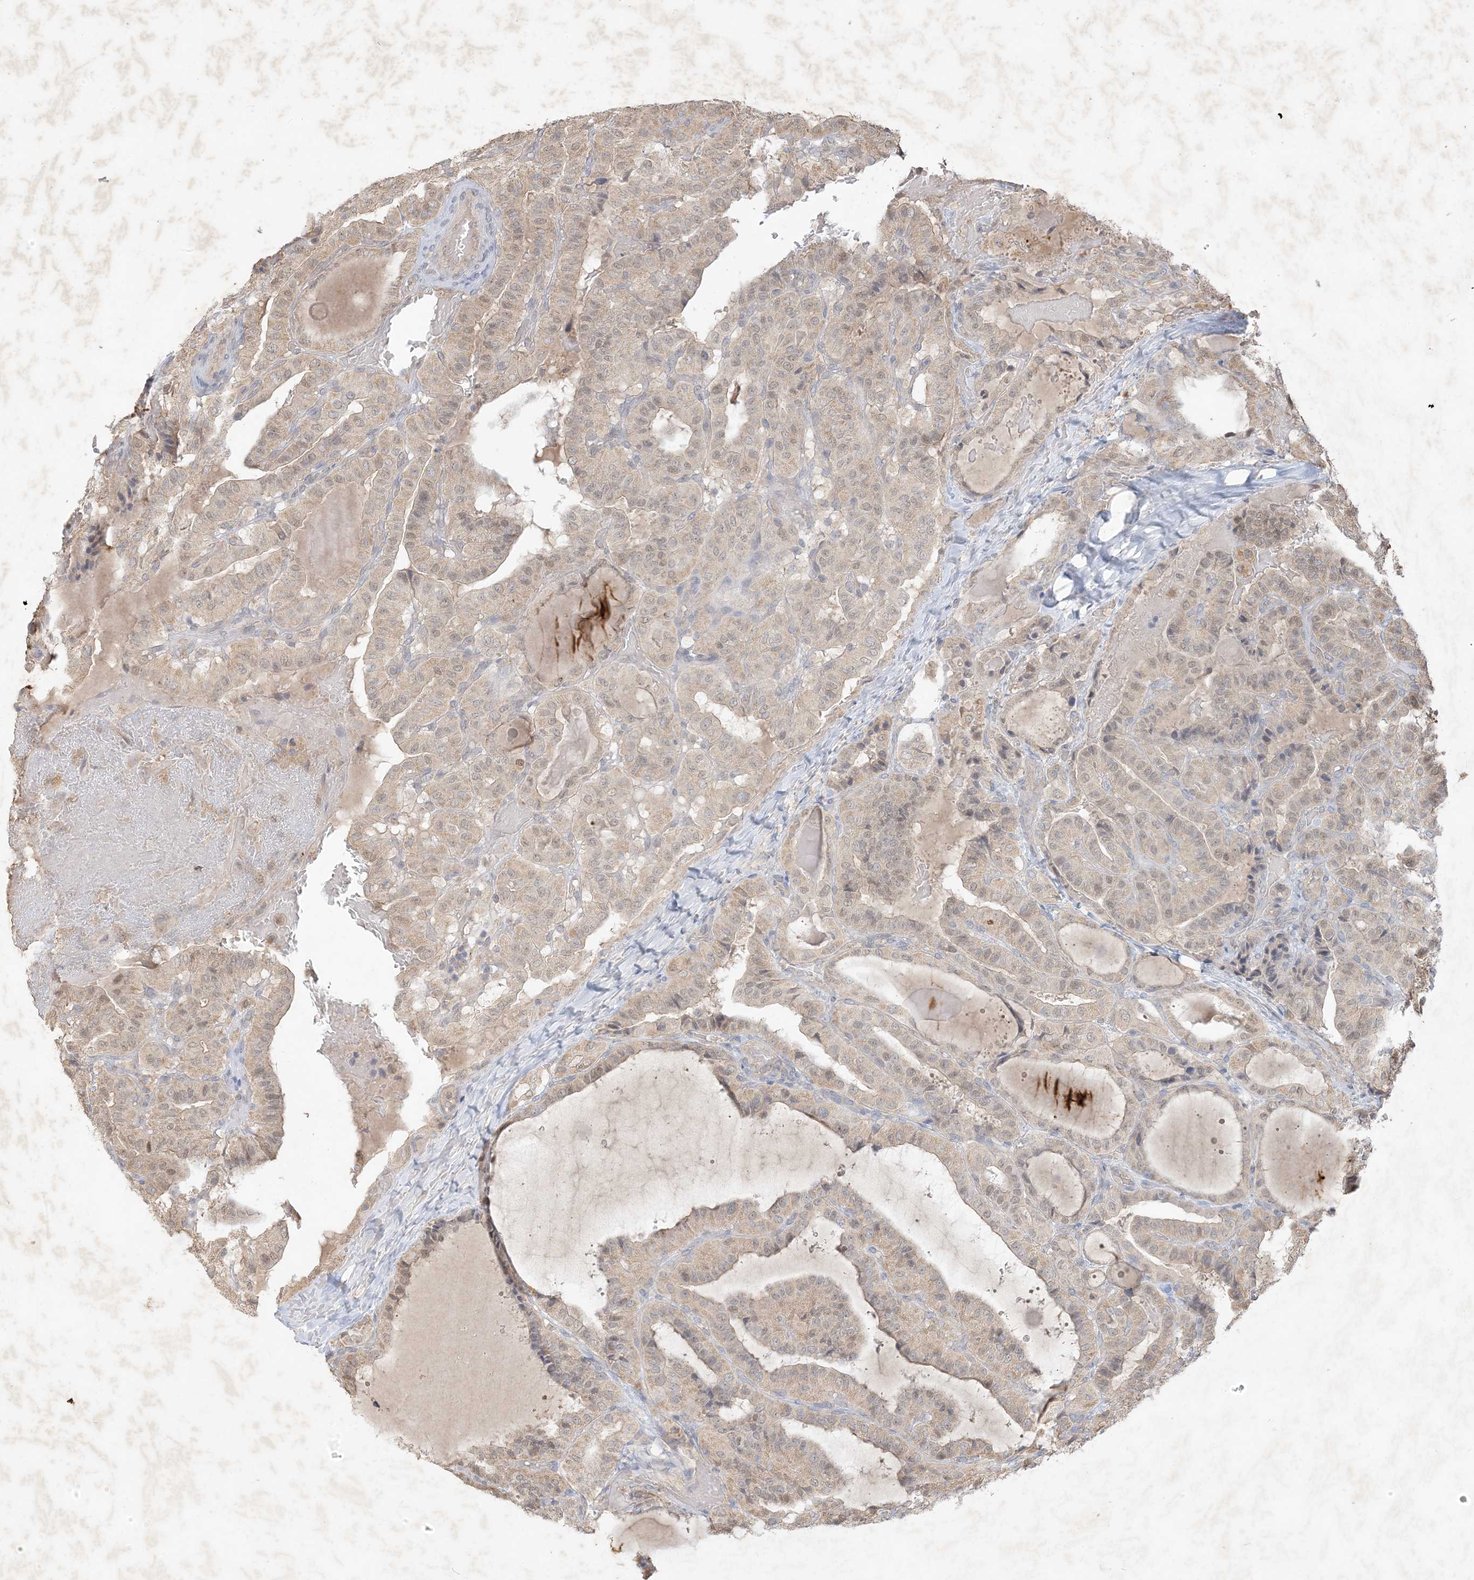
{"staining": {"intensity": "weak", "quantity": ">75%", "location": "cytoplasmic/membranous,nuclear"}, "tissue": "thyroid cancer", "cell_type": "Tumor cells", "image_type": "cancer", "snomed": [{"axis": "morphology", "description": "Papillary adenocarcinoma, NOS"}, {"axis": "topography", "description": "Thyroid gland"}], "caption": "Immunohistochemical staining of thyroid cancer (papillary adenocarcinoma) displays low levels of weak cytoplasmic/membranous and nuclear expression in about >75% of tumor cells.", "gene": "MCOLN1", "patient": {"sex": "male", "age": 77}}